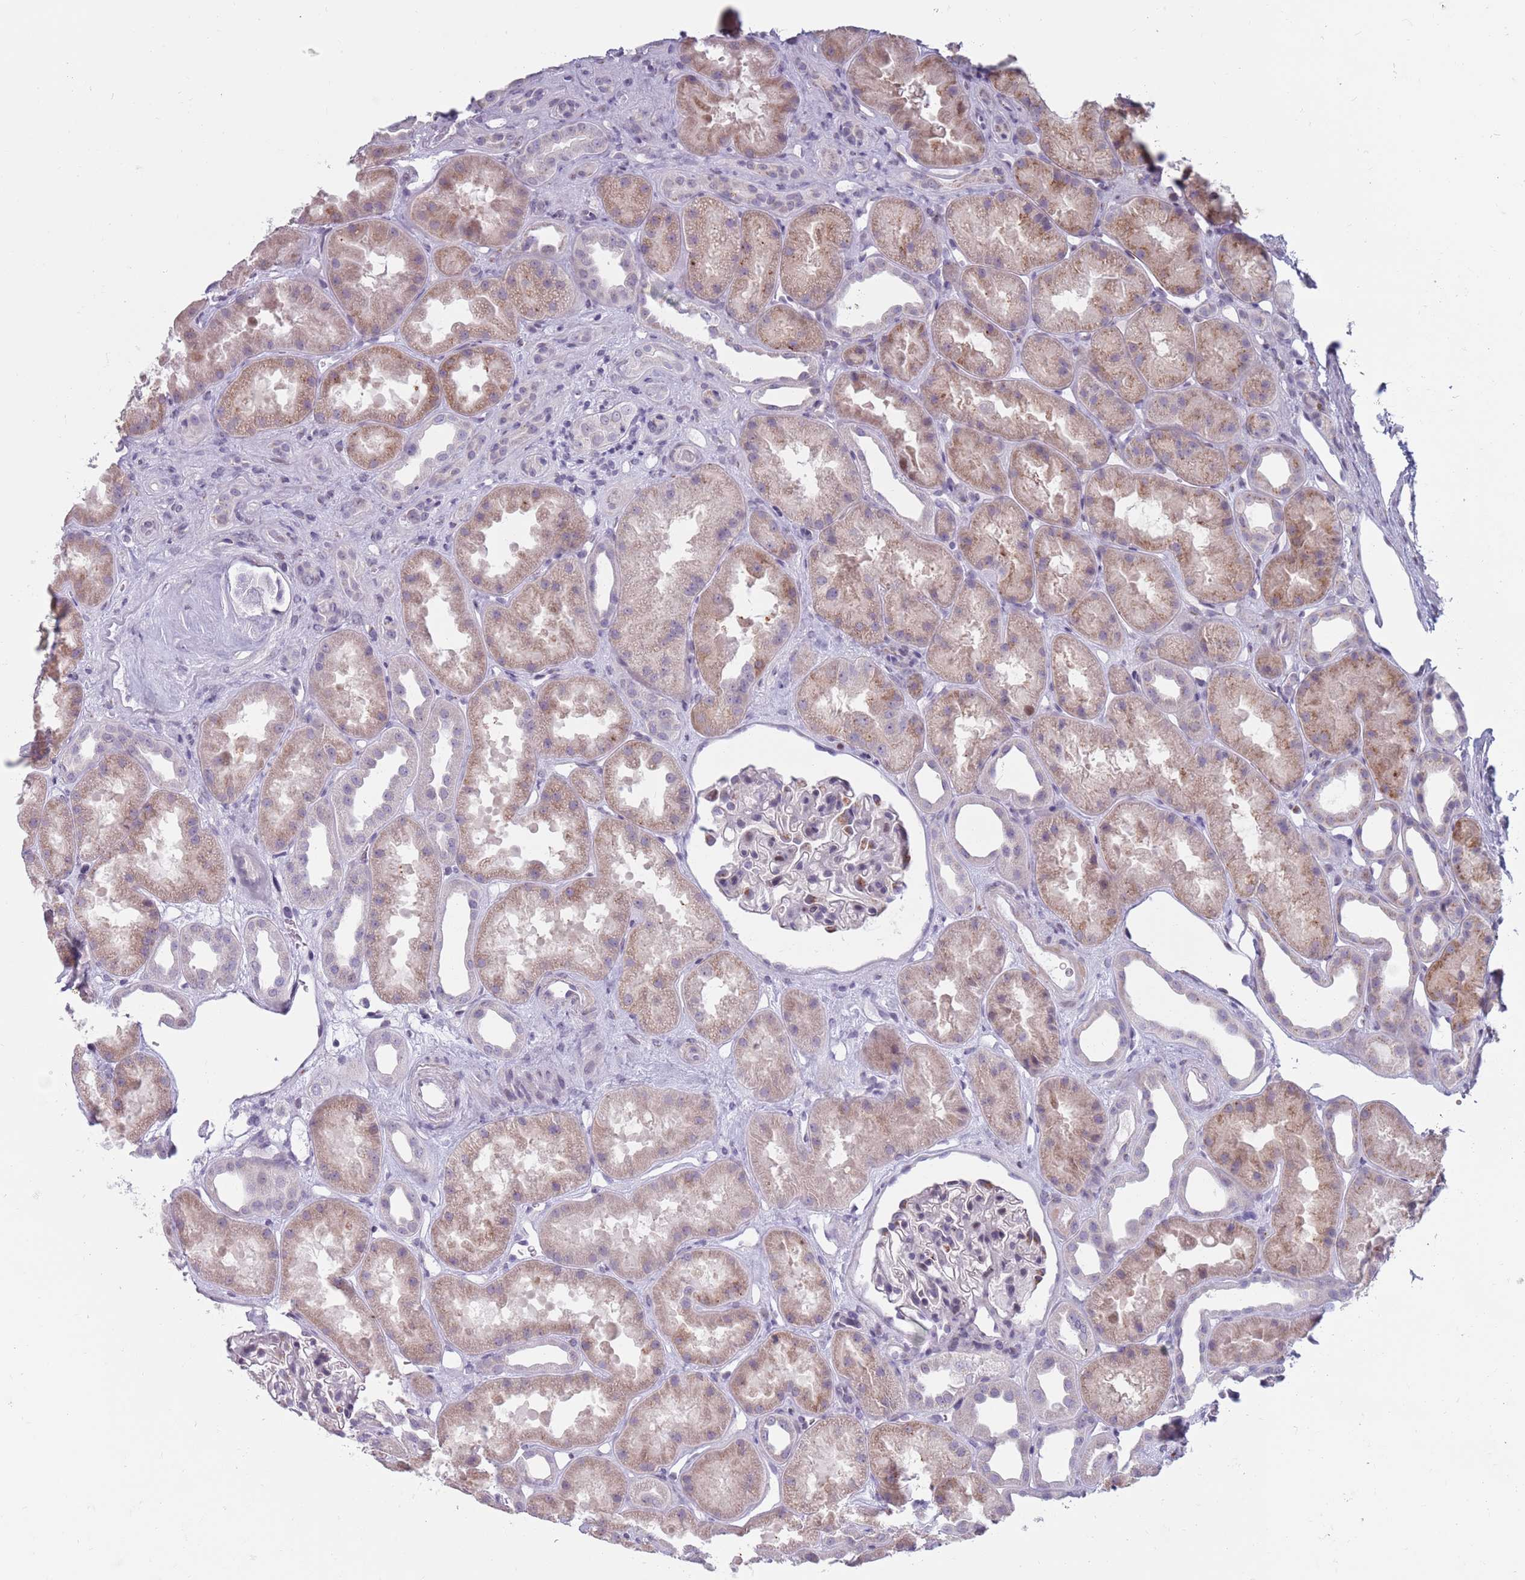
{"staining": {"intensity": "weak", "quantity": "<25%", "location": "cytoplasmic/membranous"}, "tissue": "kidney", "cell_type": "Cells in glomeruli", "image_type": "normal", "snomed": [{"axis": "morphology", "description": "Normal tissue, NOS"}, {"axis": "topography", "description": "Kidney"}], "caption": "Protein analysis of unremarkable kidney exhibits no significant staining in cells in glomeruli.", "gene": "ZKSCAN2", "patient": {"sex": "male", "age": 61}}